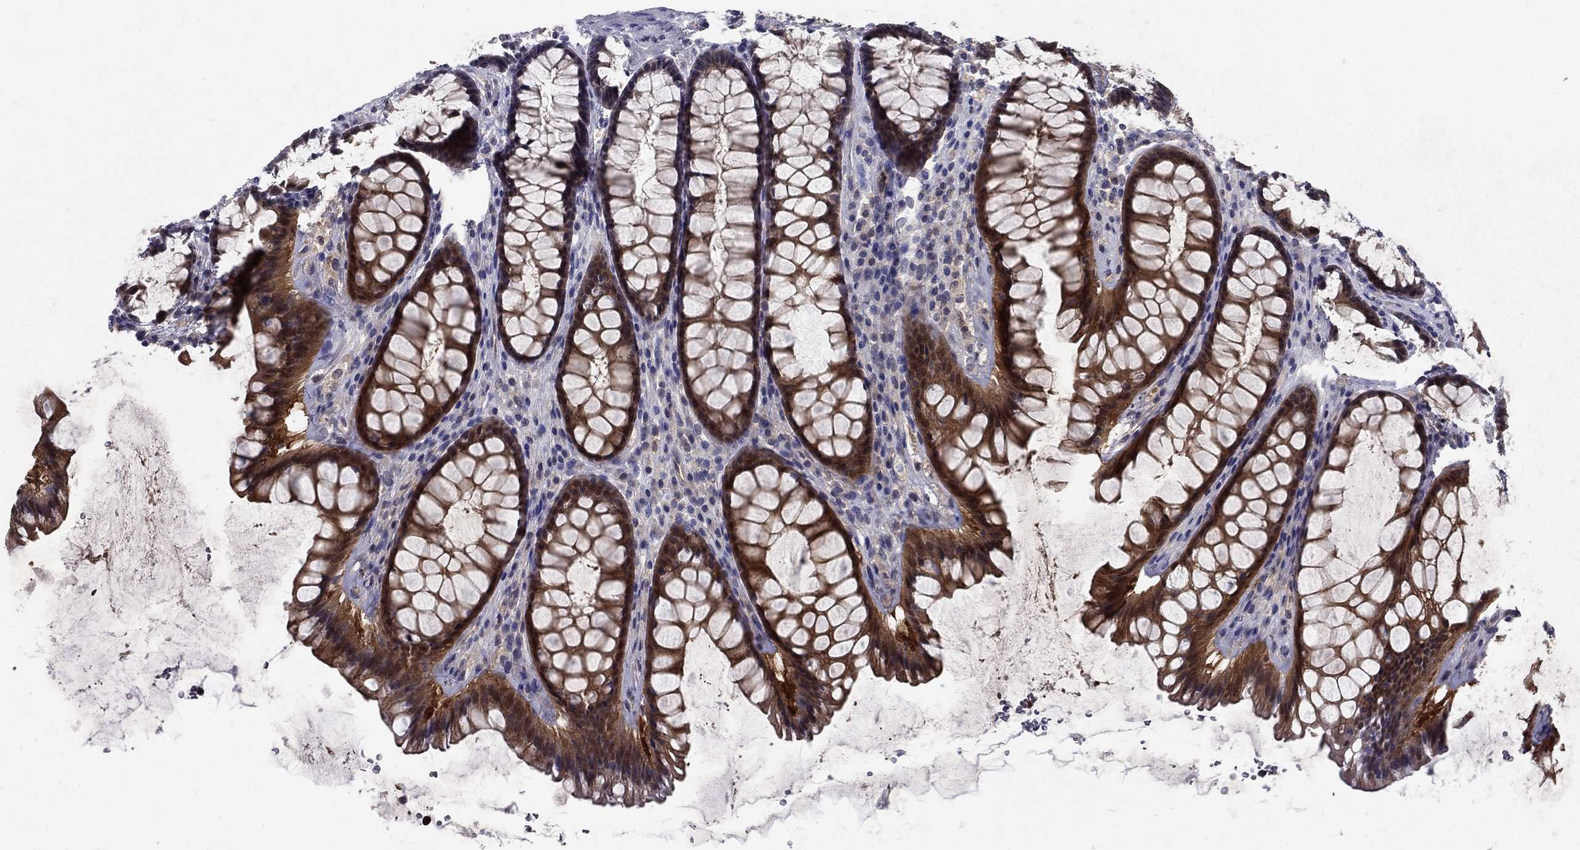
{"staining": {"intensity": "strong", "quantity": "25%-75%", "location": "cytoplasmic/membranous"}, "tissue": "rectum", "cell_type": "Glandular cells", "image_type": "normal", "snomed": [{"axis": "morphology", "description": "Normal tissue, NOS"}, {"axis": "topography", "description": "Rectum"}], "caption": "A histopathology image of rectum stained for a protein demonstrates strong cytoplasmic/membranous brown staining in glandular cells. The protein is stained brown, and the nuclei are stained in blue (DAB (3,3'-diaminobenzidine) IHC with brightfield microscopy, high magnification).", "gene": "GLTP", "patient": {"sex": "male", "age": 72}}